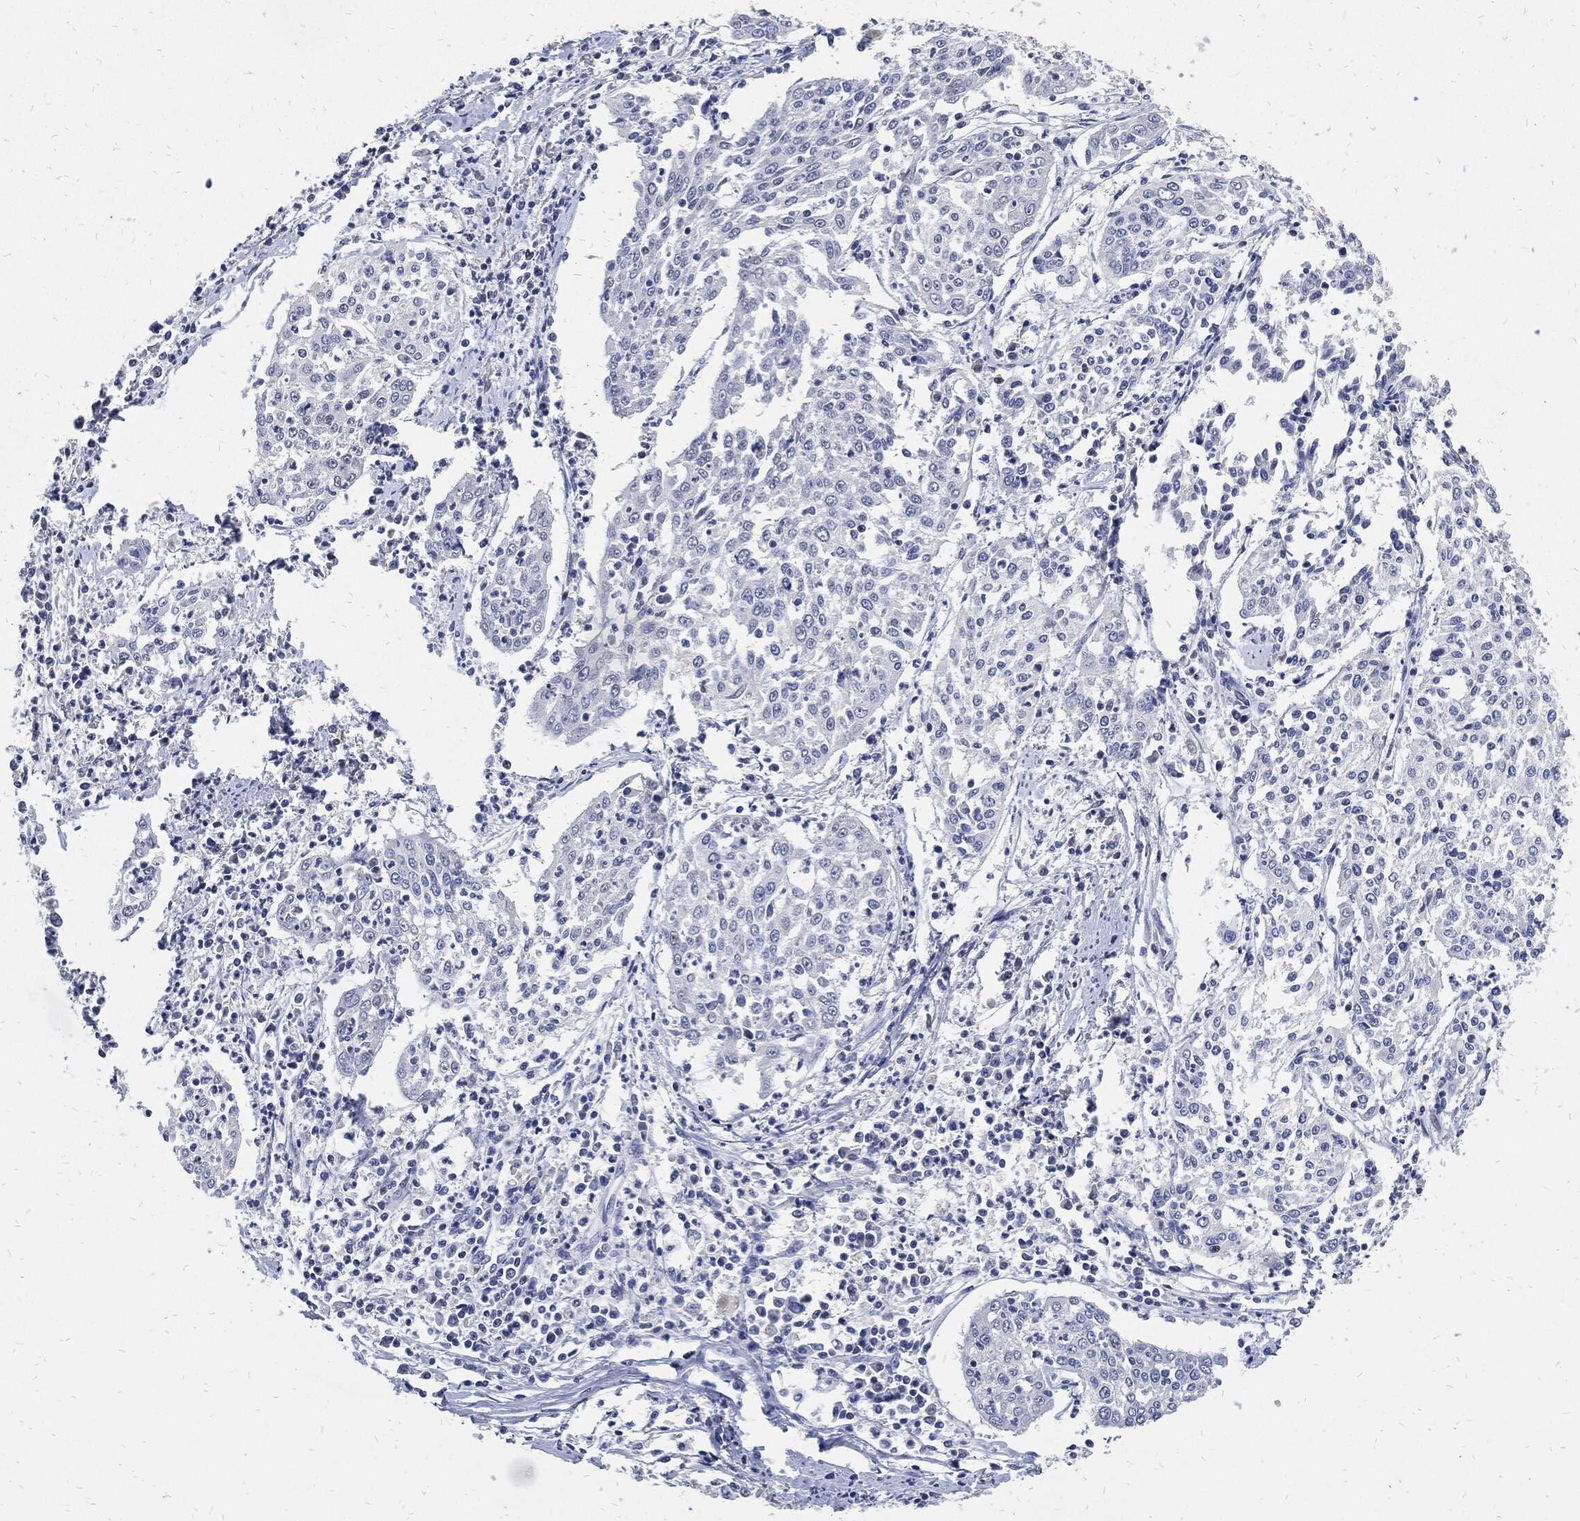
{"staining": {"intensity": "negative", "quantity": "none", "location": "none"}, "tissue": "cervical cancer", "cell_type": "Tumor cells", "image_type": "cancer", "snomed": [{"axis": "morphology", "description": "Squamous cell carcinoma, NOS"}, {"axis": "topography", "description": "Cervix"}], "caption": "This histopathology image is of cervical squamous cell carcinoma stained with IHC to label a protein in brown with the nuclei are counter-stained blue. There is no expression in tumor cells.", "gene": "JUN", "patient": {"sex": "female", "age": 41}}